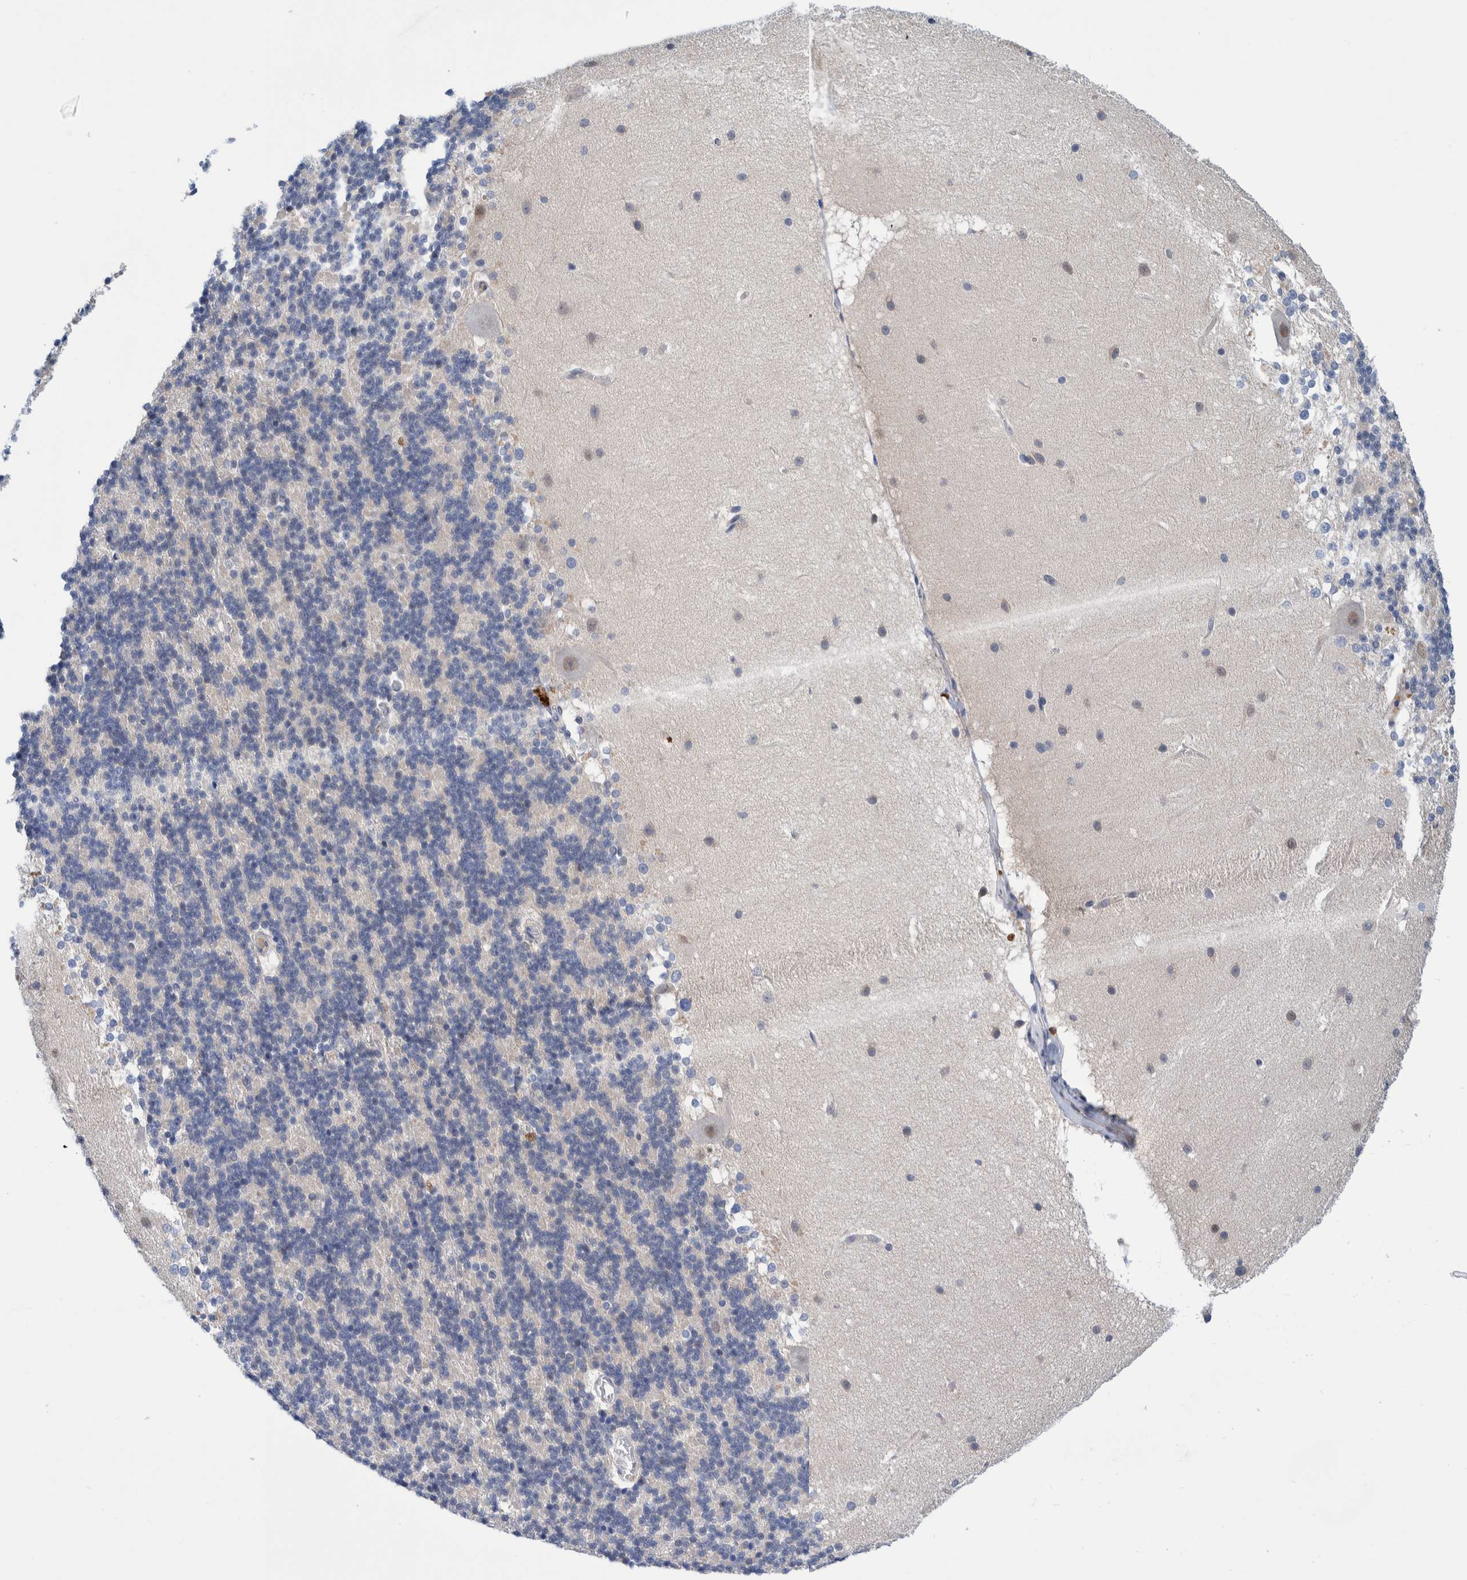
{"staining": {"intensity": "negative", "quantity": "none", "location": "none"}, "tissue": "cerebellum", "cell_type": "Cells in granular layer", "image_type": "normal", "snomed": [{"axis": "morphology", "description": "Normal tissue, NOS"}, {"axis": "topography", "description": "Cerebellum"}], "caption": "A high-resolution image shows IHC staining of normal cerebellum, which exhibits no significant positivity in cells in granular layer. The staining was performed using DAB to visualize the protein expression in brown, while the nuclei were stained in blue with hematoxylin (Magnification: 20x).", "gene": "PFAS", "patient": {"sex": "female", "age": 19}}